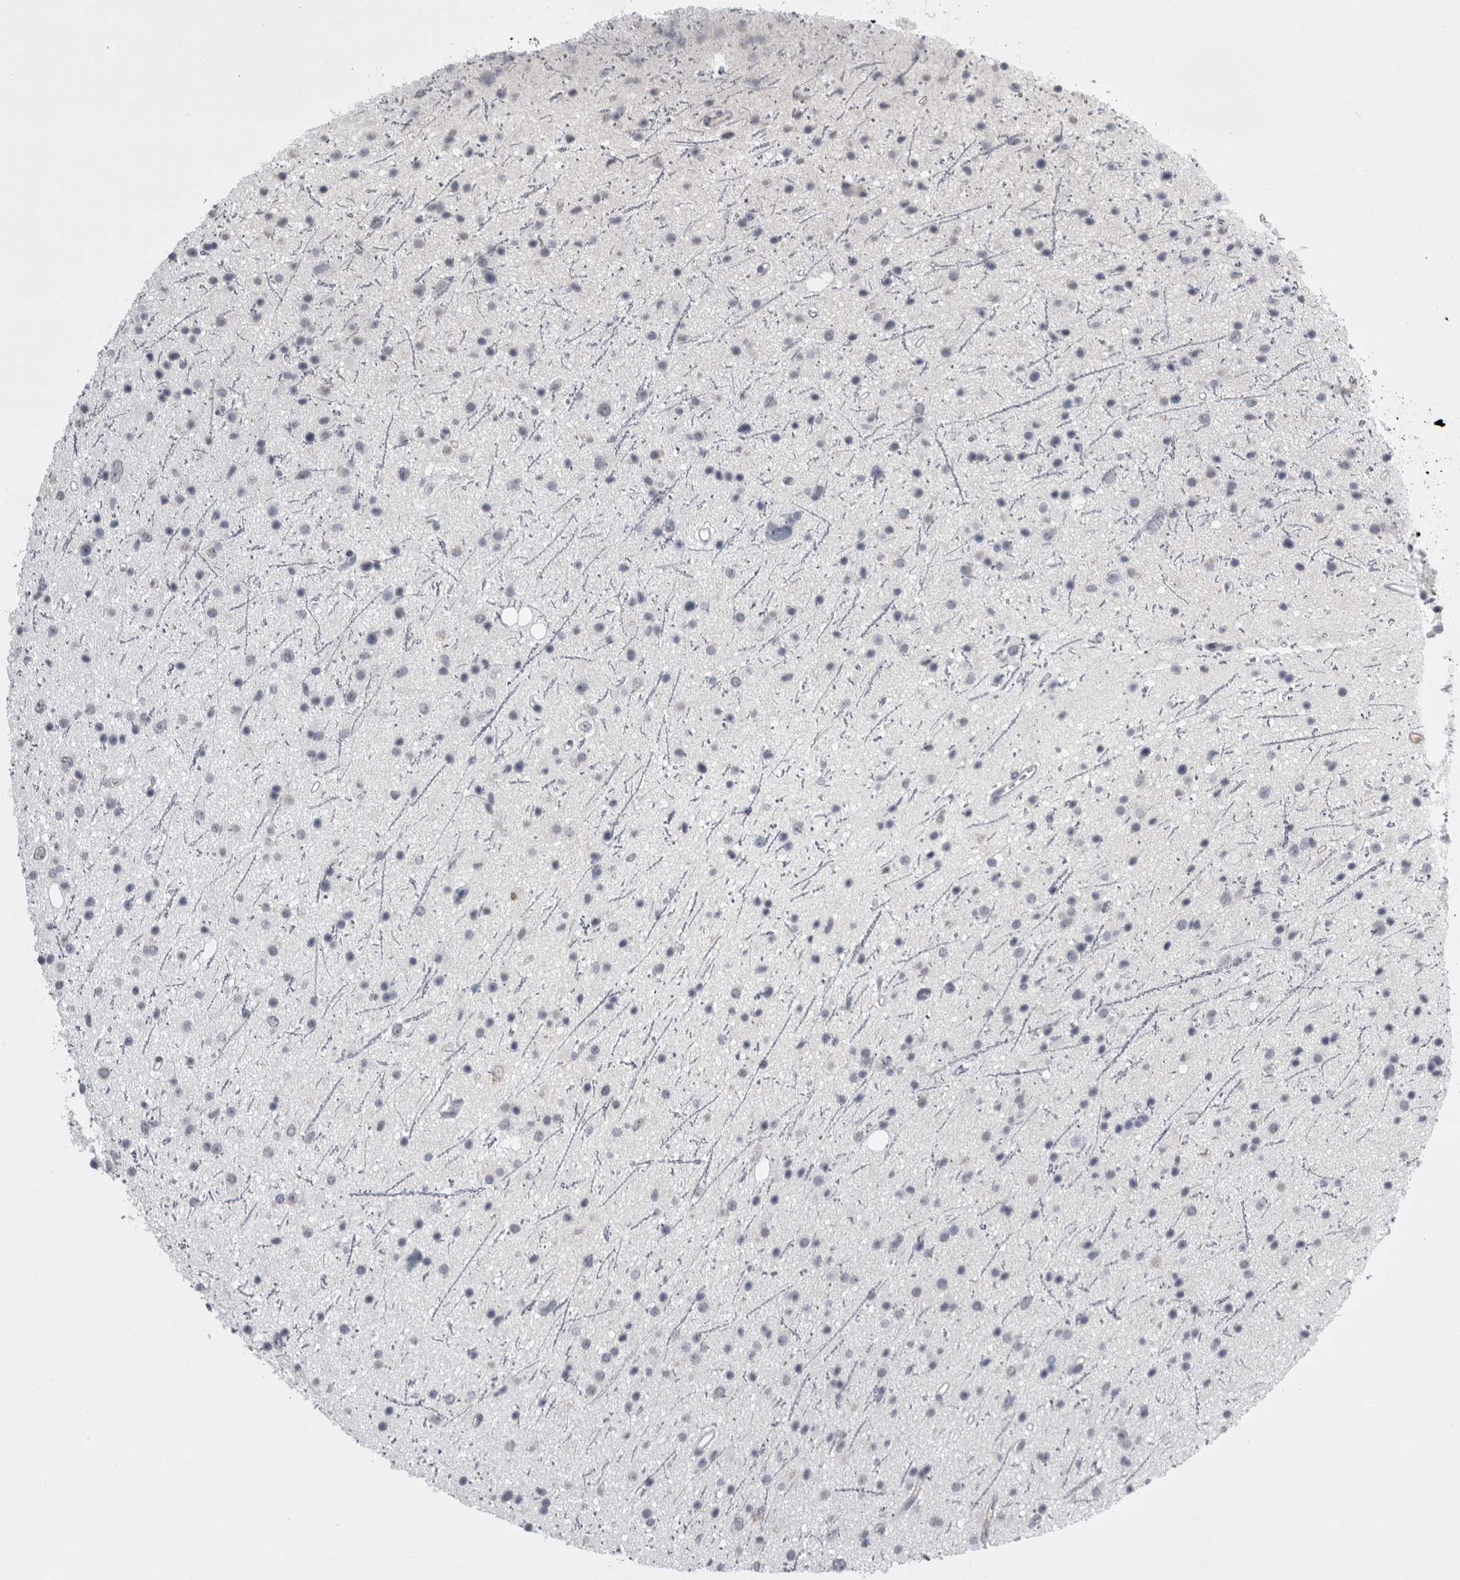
{"staining": {"intensity": "negative", "quantity": "none", "location": "none"}, "tissue": "glioma", "cell_type": "Tumor cells", "image_type": "cancer", "snomed": [{"axis": "morphology", "description": "Glioma, malignant, Low grade"}, {"axis": "topography", "description": "Cerebral cortex"}], "caption": "IHC of malignant glioma (low-grade) displays no staining in tumor cells.", "gene": "GNLY", "patient": {"sex": "female", "age": 39}}